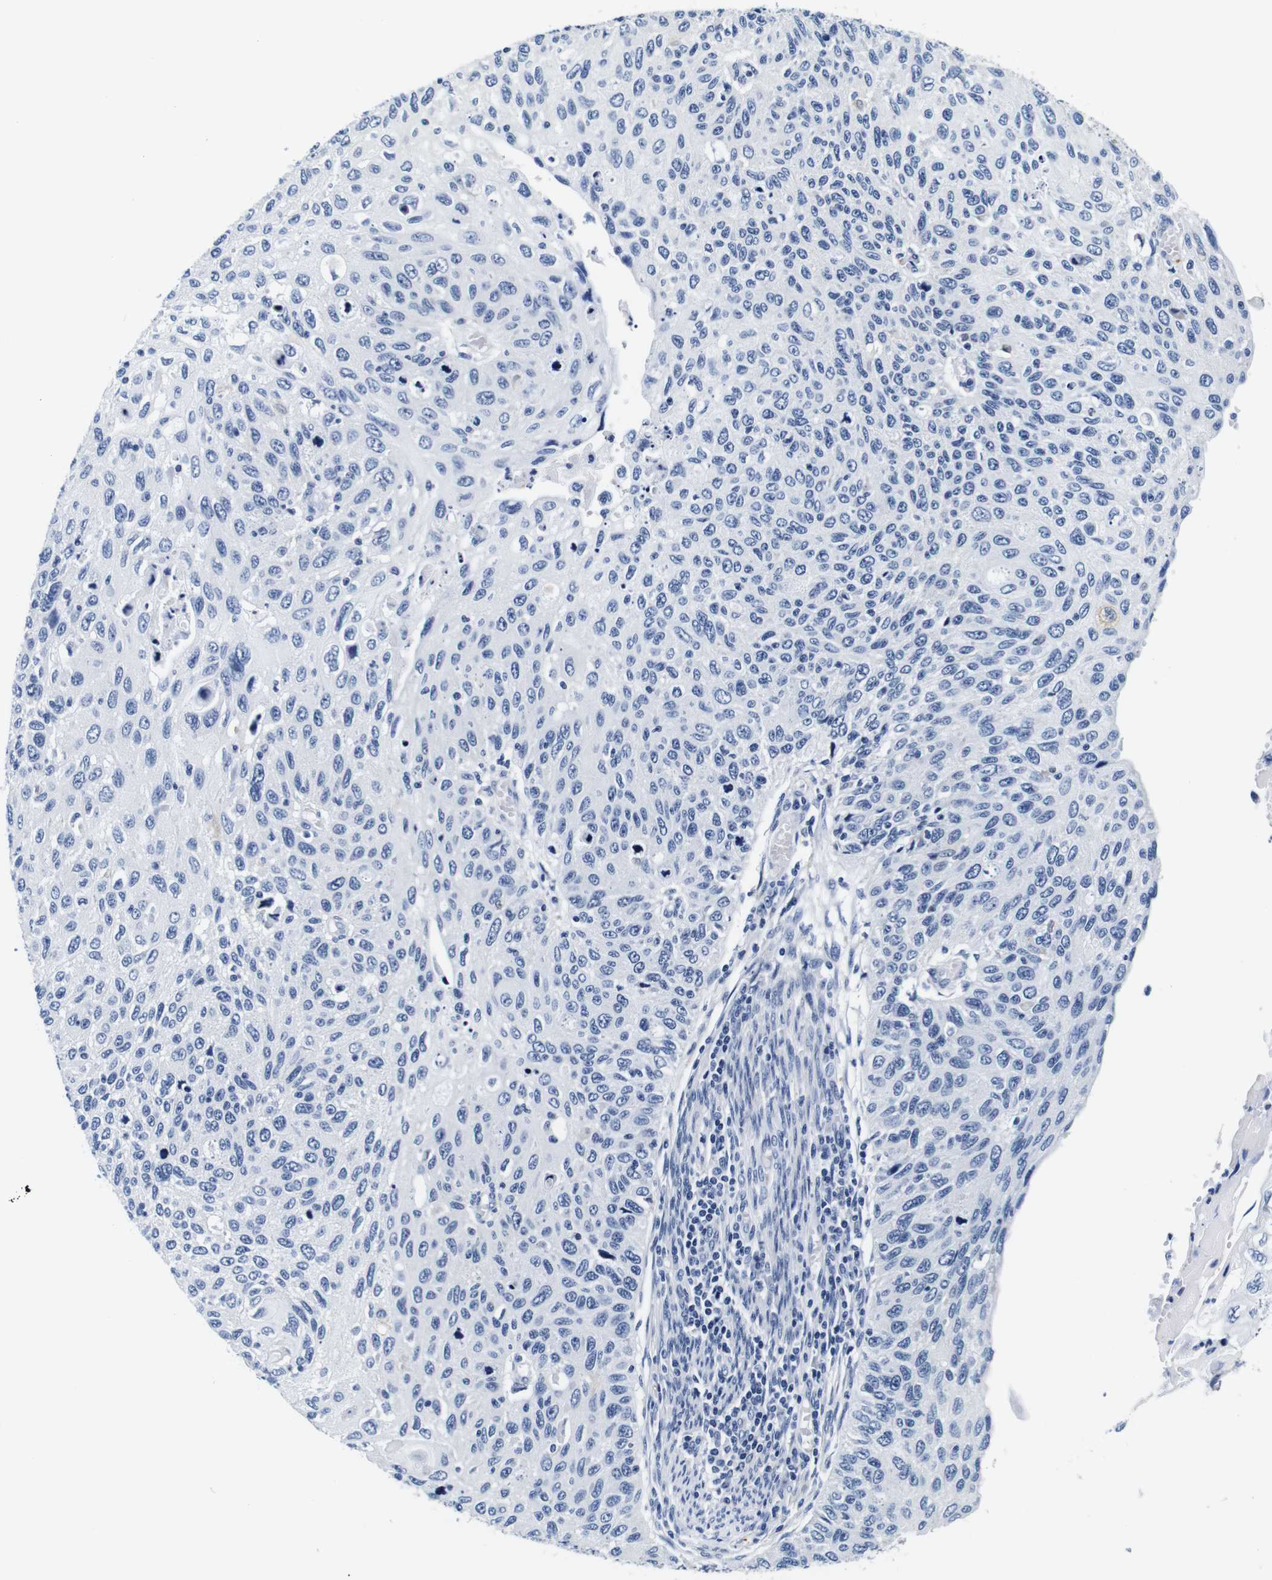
{"staining": {"intensity": "negative", "quantity": "none", "location": "none"}, "tissue": "cervical cancer", "cell_type": "Tumor cells", "image_type": "cancer", "snomed": [{"axis": "morphology", "description": "Squamous cell carcinoma, NOS"}, {"axis": "topography", "description": "Cervix"}], "caption": "Cervical cancer (squamous cell carcinoma) was stained to show a protein in brown. There is no significant positivity in tumor cells.", "gene": "GP1BA", "patient": {"sex": "female", "age": 70}}